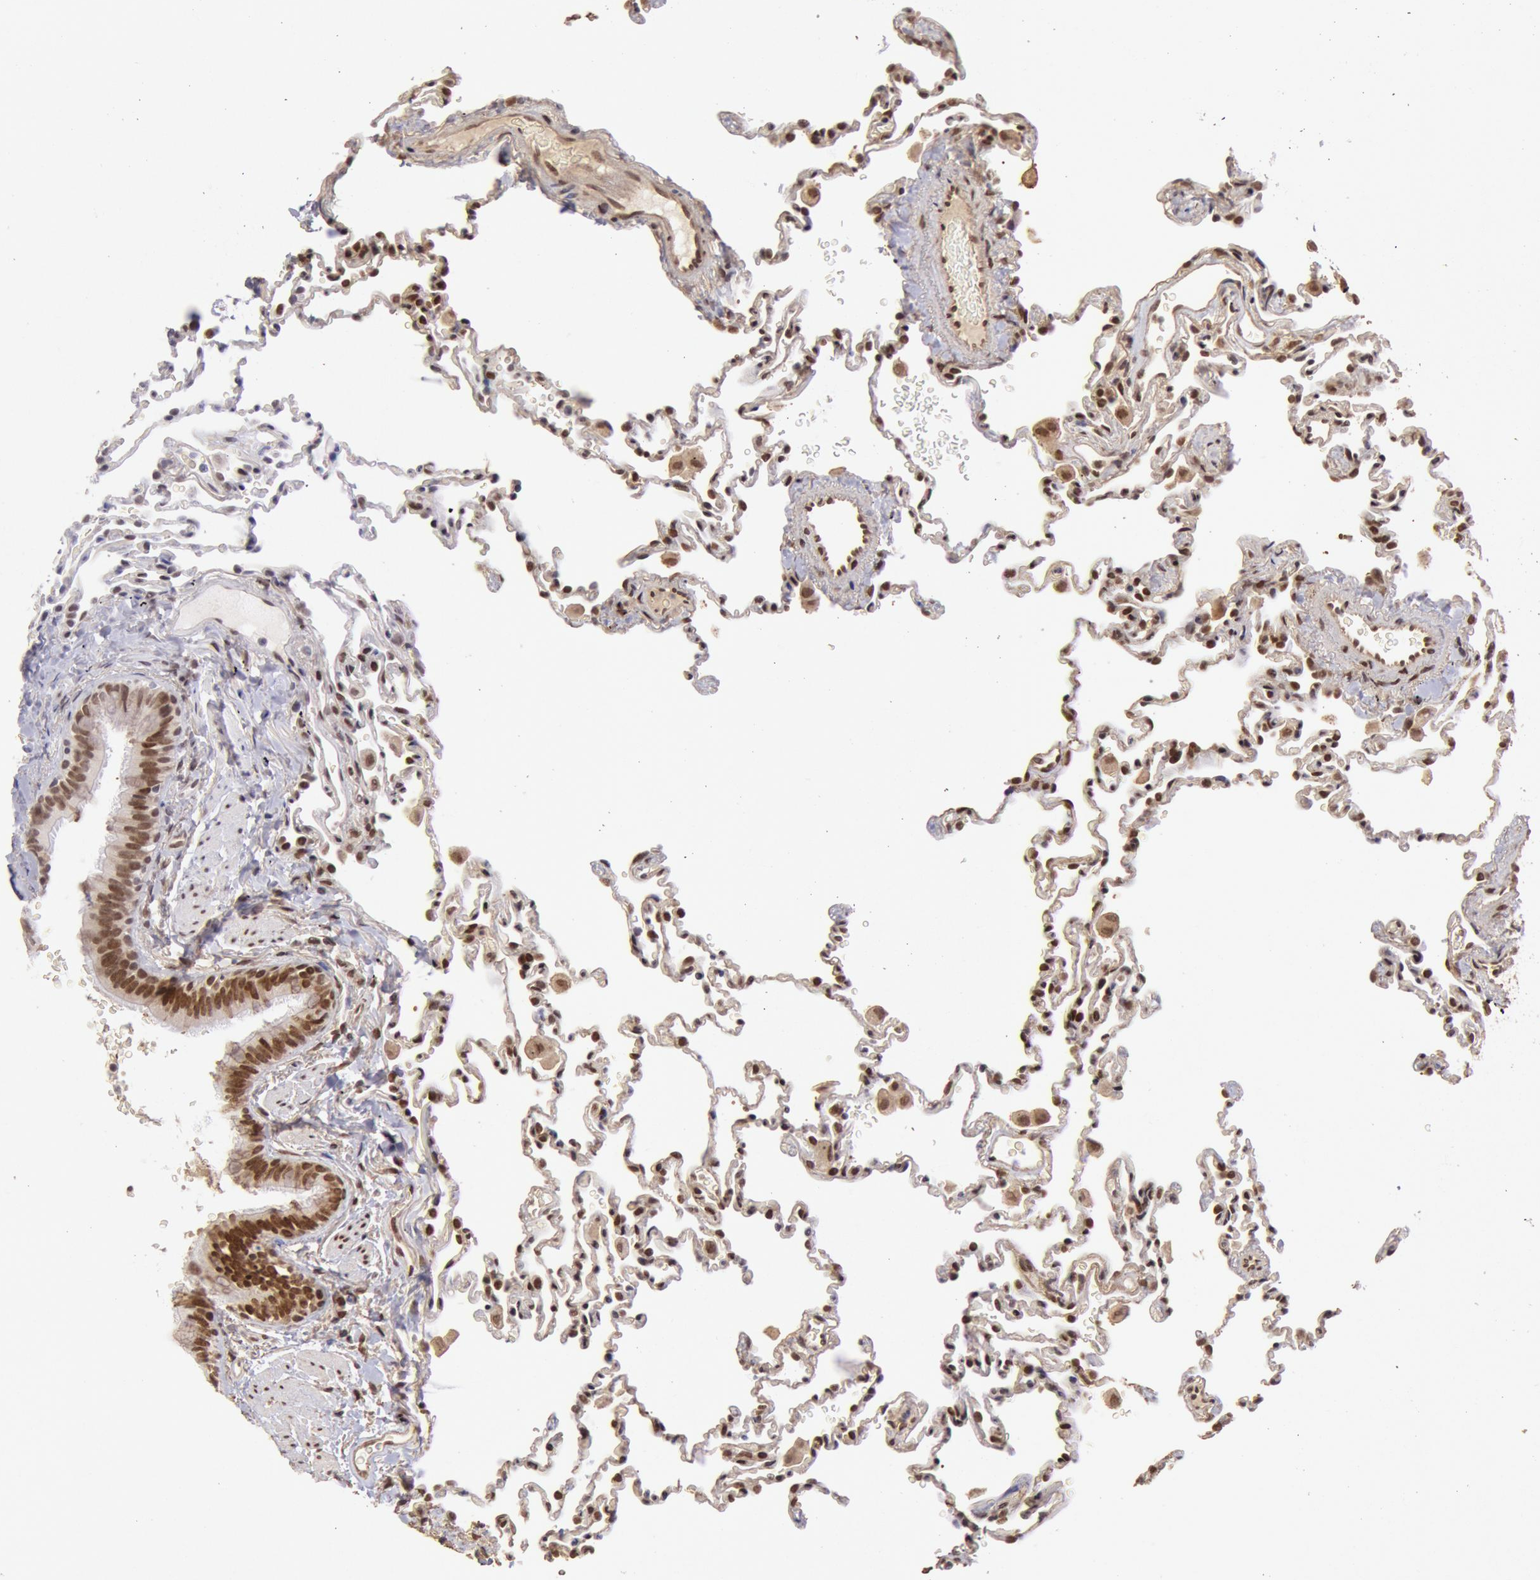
{"staining": {"intensity": "moderate", "quantity": "25%-75%", "location": "nuclear"}, "tissue": "lung", "cell_type": "Alveolar cells", "image_type": "normal", "snomed": [{"axis": "morphology", "description": "Normal tissue, NOS"}, {"axis": "topography", "description": "Lung"}], "caption": "An image showing moderate nuclear expression in about 25%-75% of alveolar cells in unremarkable lung, as visualized by brown immunohistochemical staining.", "gene": "CDKN2B", "patient": {"sex": "male", "age": 59}}